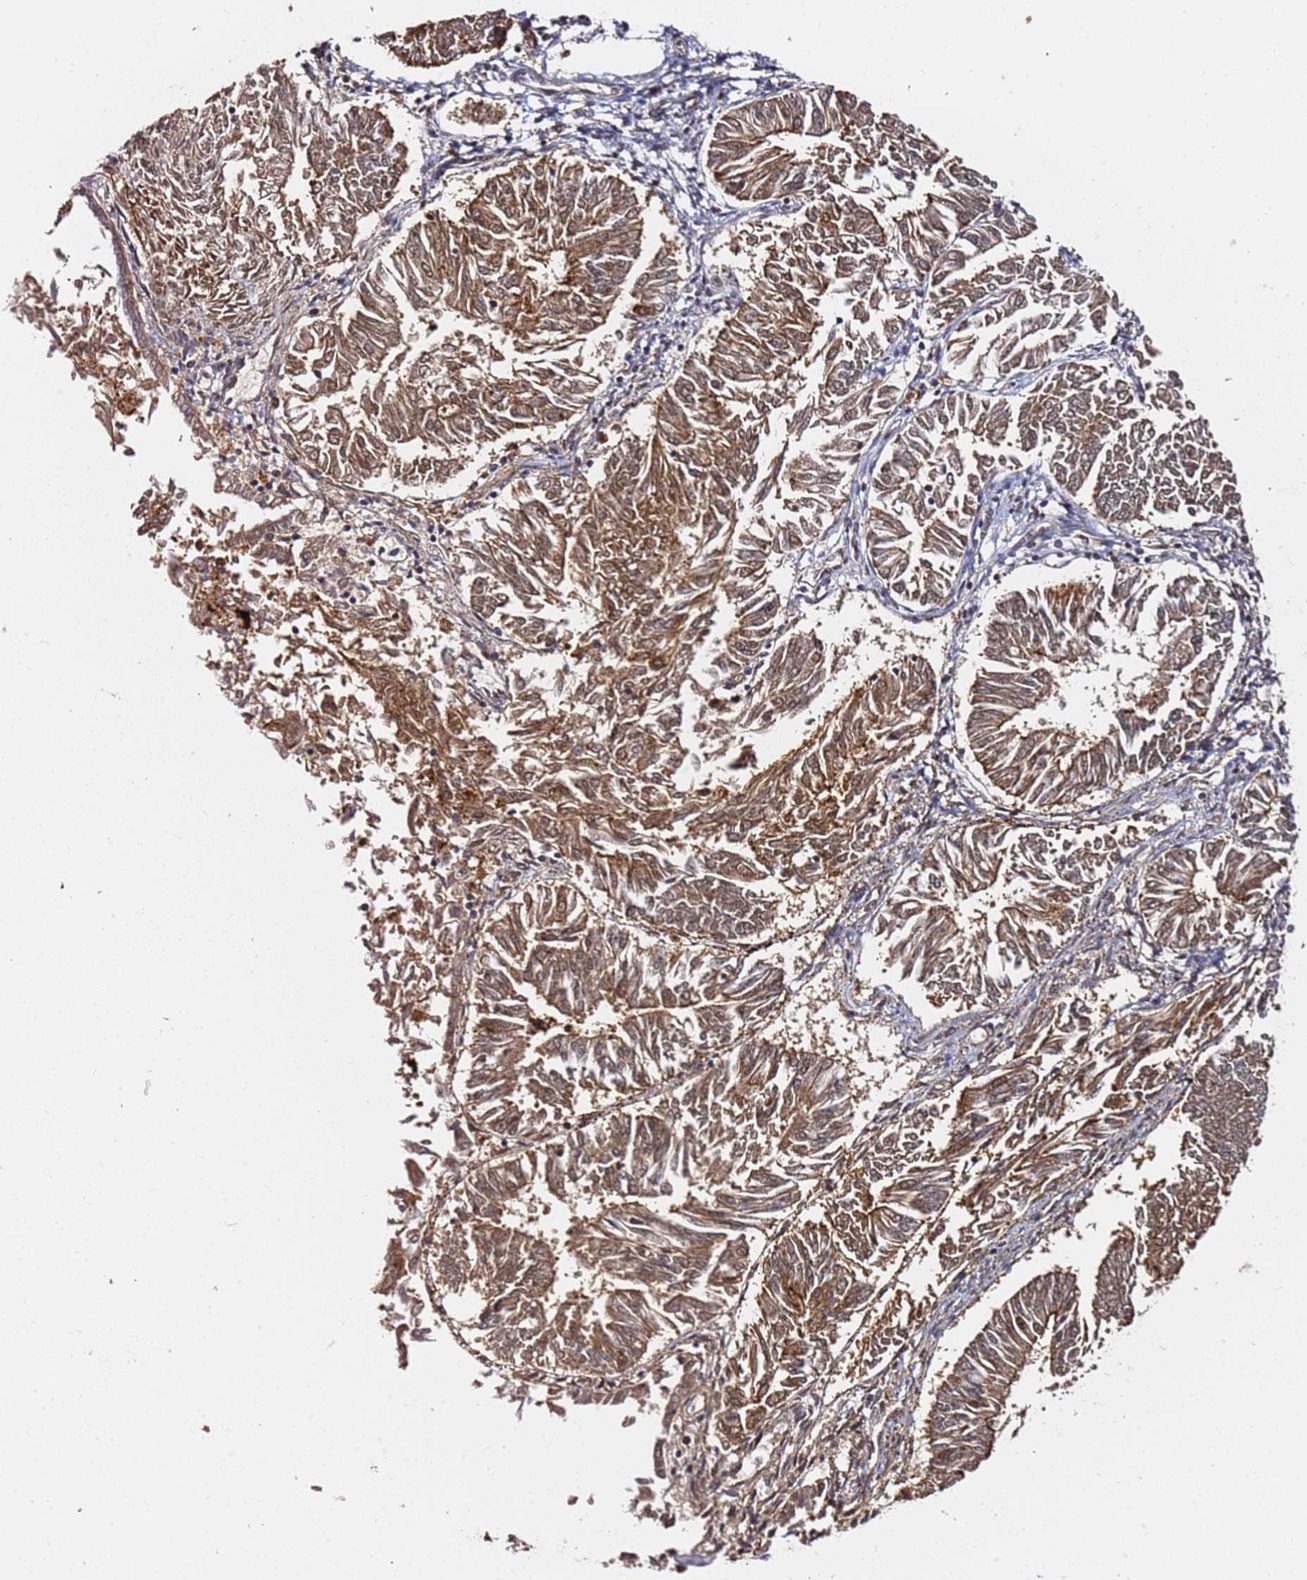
{"staining": {"intensity": "moderate", "quantity": ">75%", "location": "cytoplasmic/membranous"}, "tissue": "endometrial cancer", "cell_type": "Tumor cells", "image_type": "cancer", "snomed": [{"axis": "morphology", "description": "Adenocarcinoma, NOS"}, {"axis": "topography", "description": "Endometrium"}], "caption": "IHC micrograph of neoplastic tissue: human endometrial cancer (adenocarcinoma) stained using immunohistochemistry (IHC) demonstrates medium levels of moderate protein expression localized specifically in the cytoplasmic/membranous of tumor cells, appearing as a cytoplasmic/membranous brown color.", "gene": "RGS18", "patient": {"sex": "female", "age": 58}}